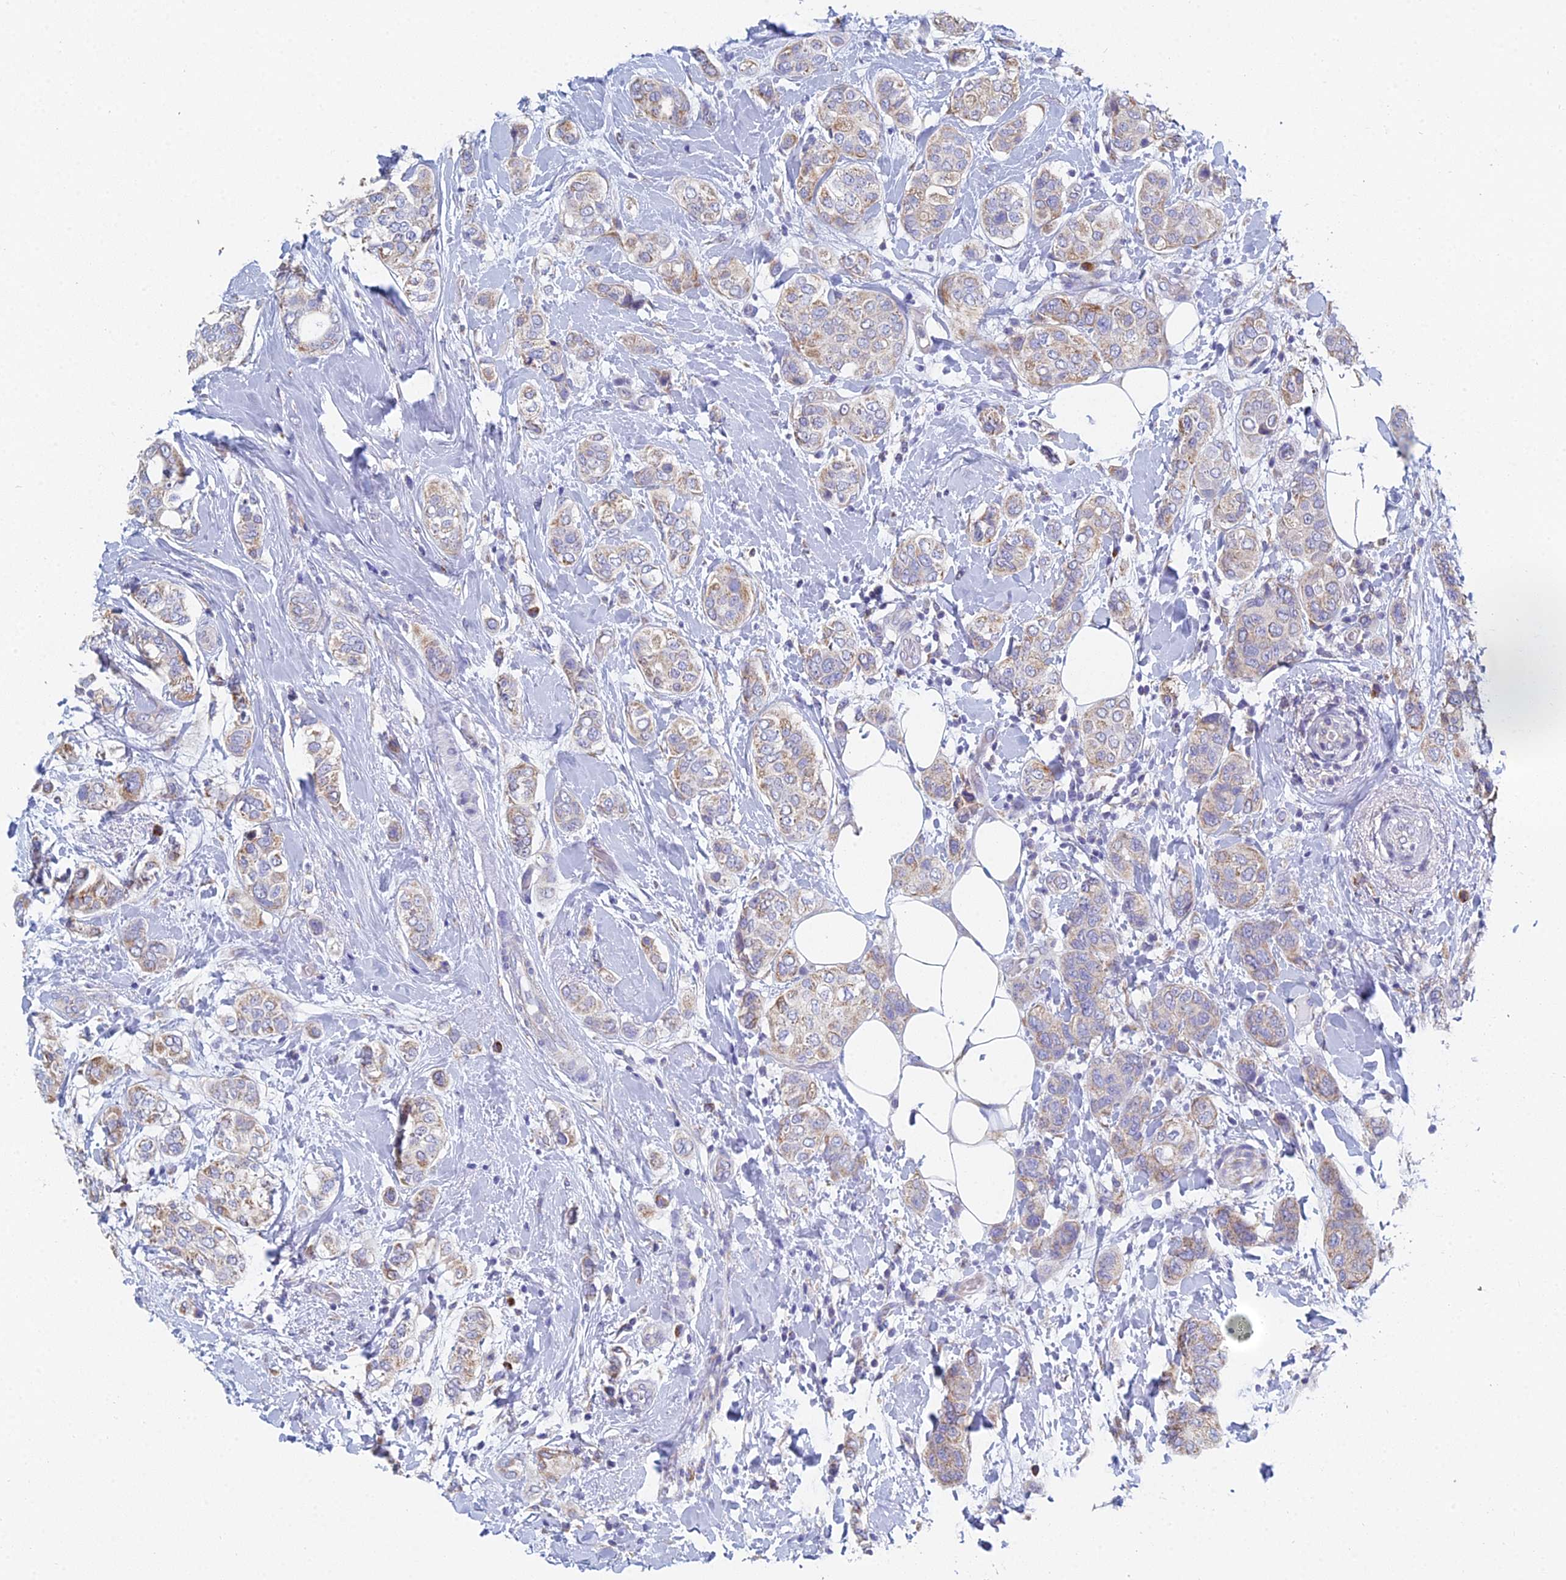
{"staining": {"intensity": "weak", "quantity": ">75%", "location": "cytoplasmic/membranous"}, "tissue": "breast cancer", "cell_type": "Tumor cells", "image_type": "cancer", "snomed": [{"axis": "morphology", "description": "Lobular carcinoma"}, {"axis": "topography", "description": "Breast"}], "caption": "Immunohistochemistry (IHC) of human breast cancer (lobular carcinoma) demonstrates low levels of weak cytoplasmic/membranous expression in about >75% of tumor cells.", "gene": "CRACR2B", "patient": {"sex": "female", "age": 51}}